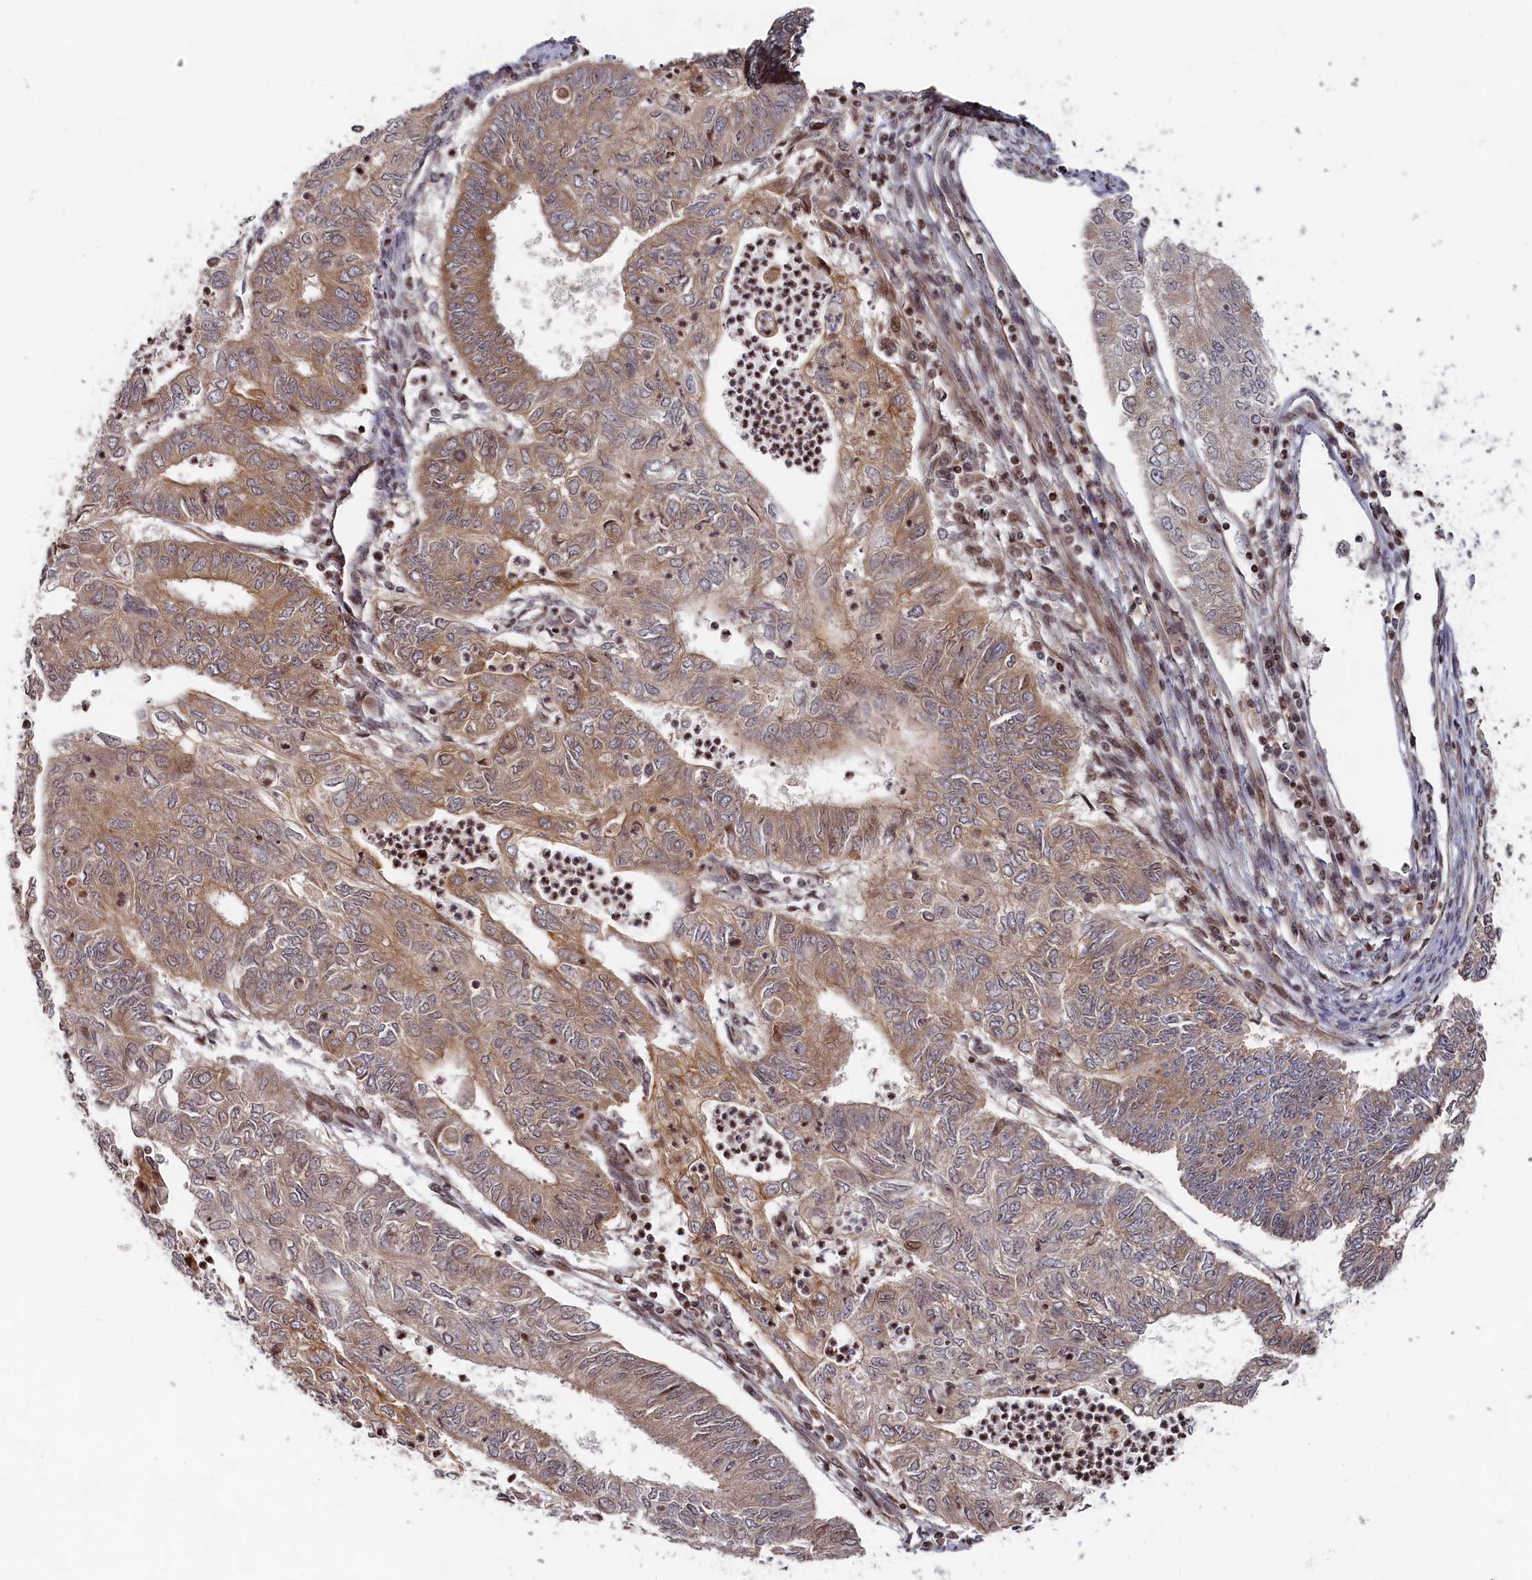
{"staining": {"intensity": "weak", "quantity": "25%-75%", "location": "cytoplasmic/membranous"}, "tissue": "endometrial cancer", "cell_type": "Tumor cells", "image_type": "cancer", "snomed": [{"axis": "morphology", "description": "Adenocarcinoma, NOS"}, {"axis": "topography", "description": "Endometrium"}], "caption": "Weak cytoplasmic/membranous staining for a protein is identified in approximately 25%-75% of tumor cells of endometrial cancer using IHC.", "gene": "CEP44", "patient": {"sex": "female", "age": 68}}